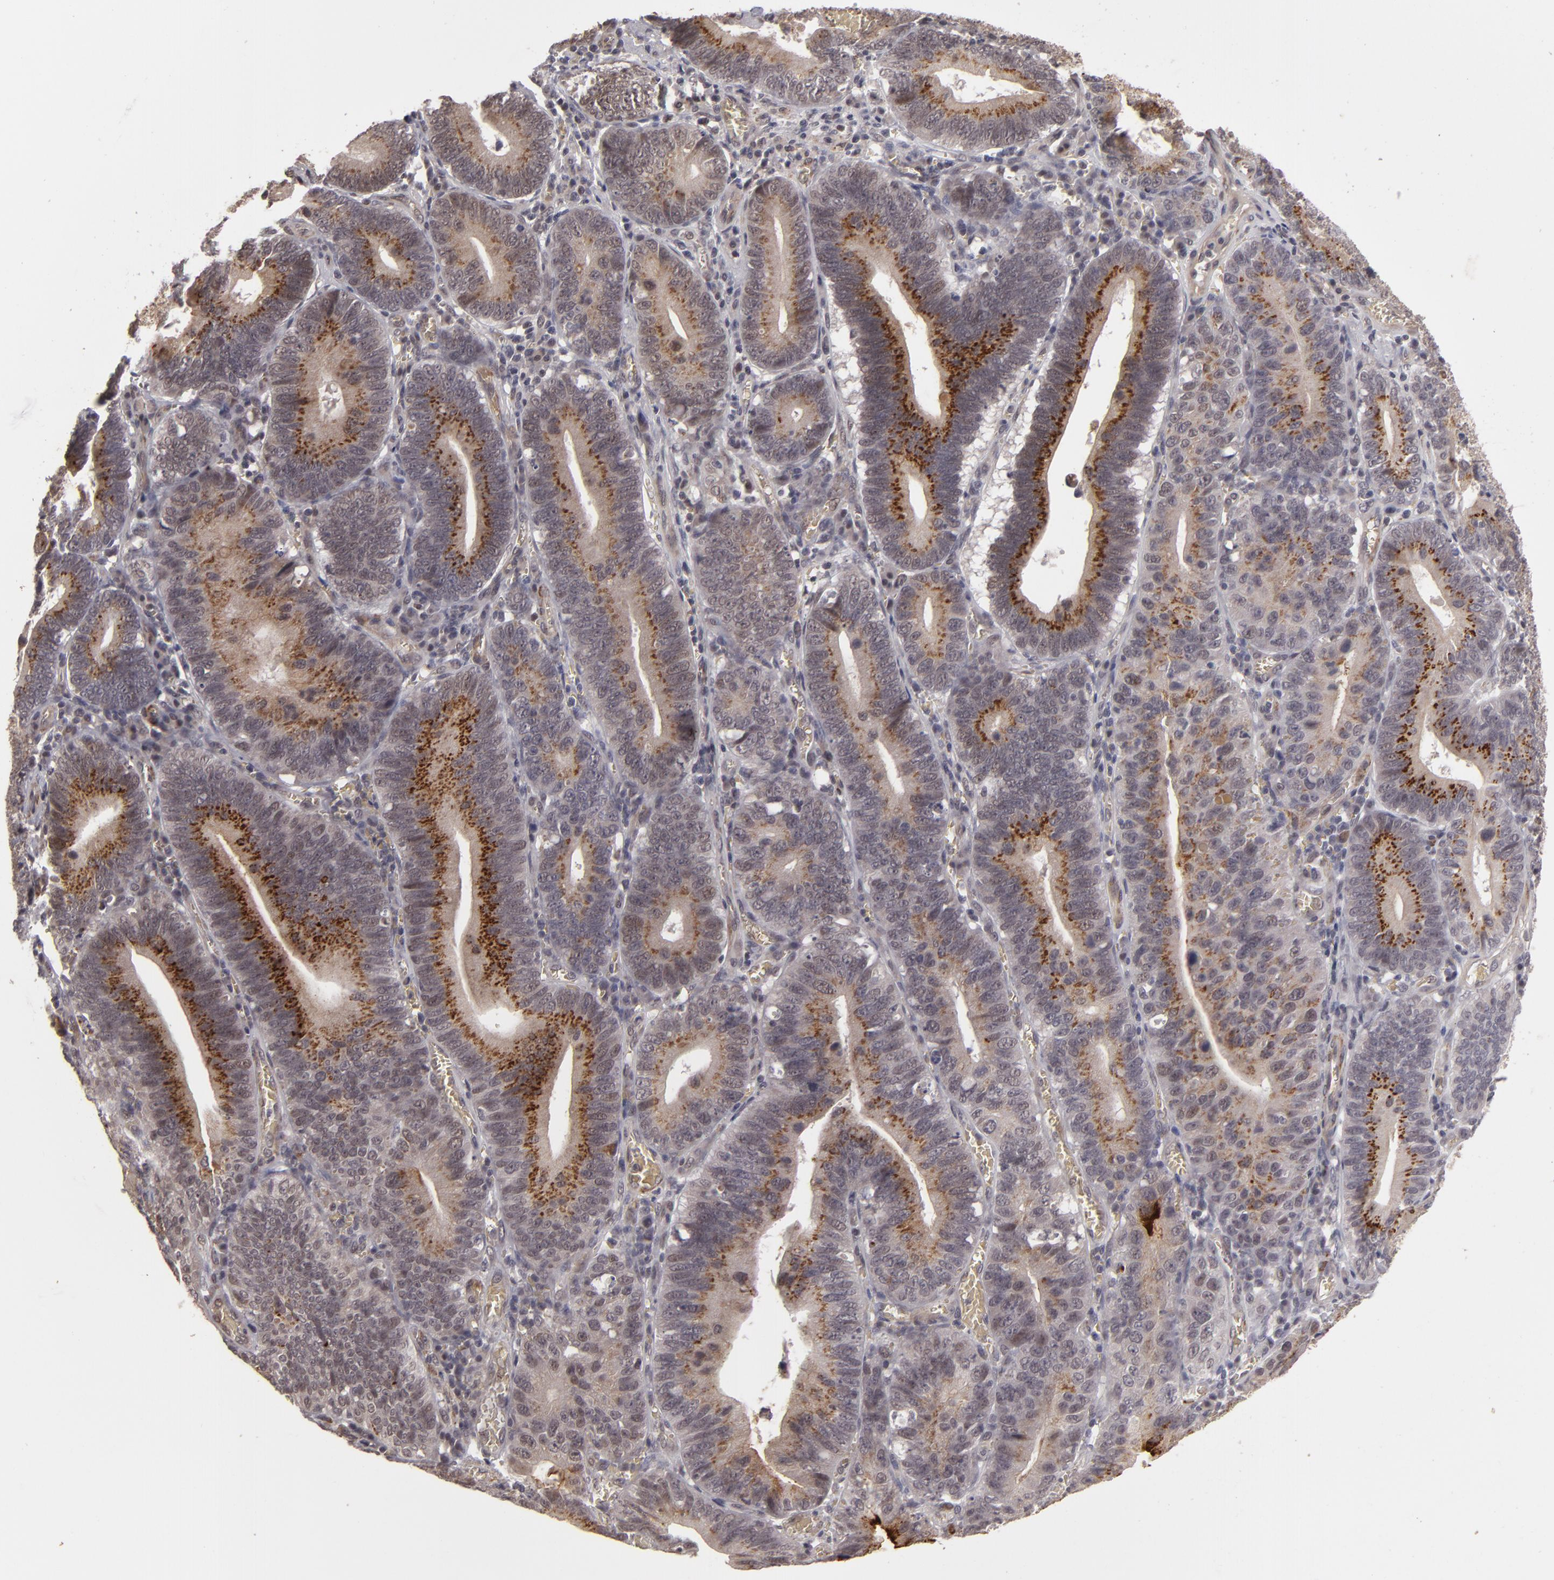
{"staining": {"intensity": "moderate", "quantity": "25%-75%", "location": "cytoplasmic/membranous"}, "tissue": "stomach cancer", "cell_type": "Tumor cells", "image_type": "cancer", "snomed": [{"axis": "morphology", "description": "Adenocarcinoma, NOS"}, {"axis": "topography", "description": "Stomach"}, {"axis": "topography", "description": "Gastric cardia"}], "caption": "Protein expression by immunohistochemistry (IHC) demonstrates moderate cytoplasmic/membranous staining in about 25%-75% of tumor cells in adenocarcinoma (stomach).", "gene": "DFFA", "patient": {"sex": "male", "age": 59}}